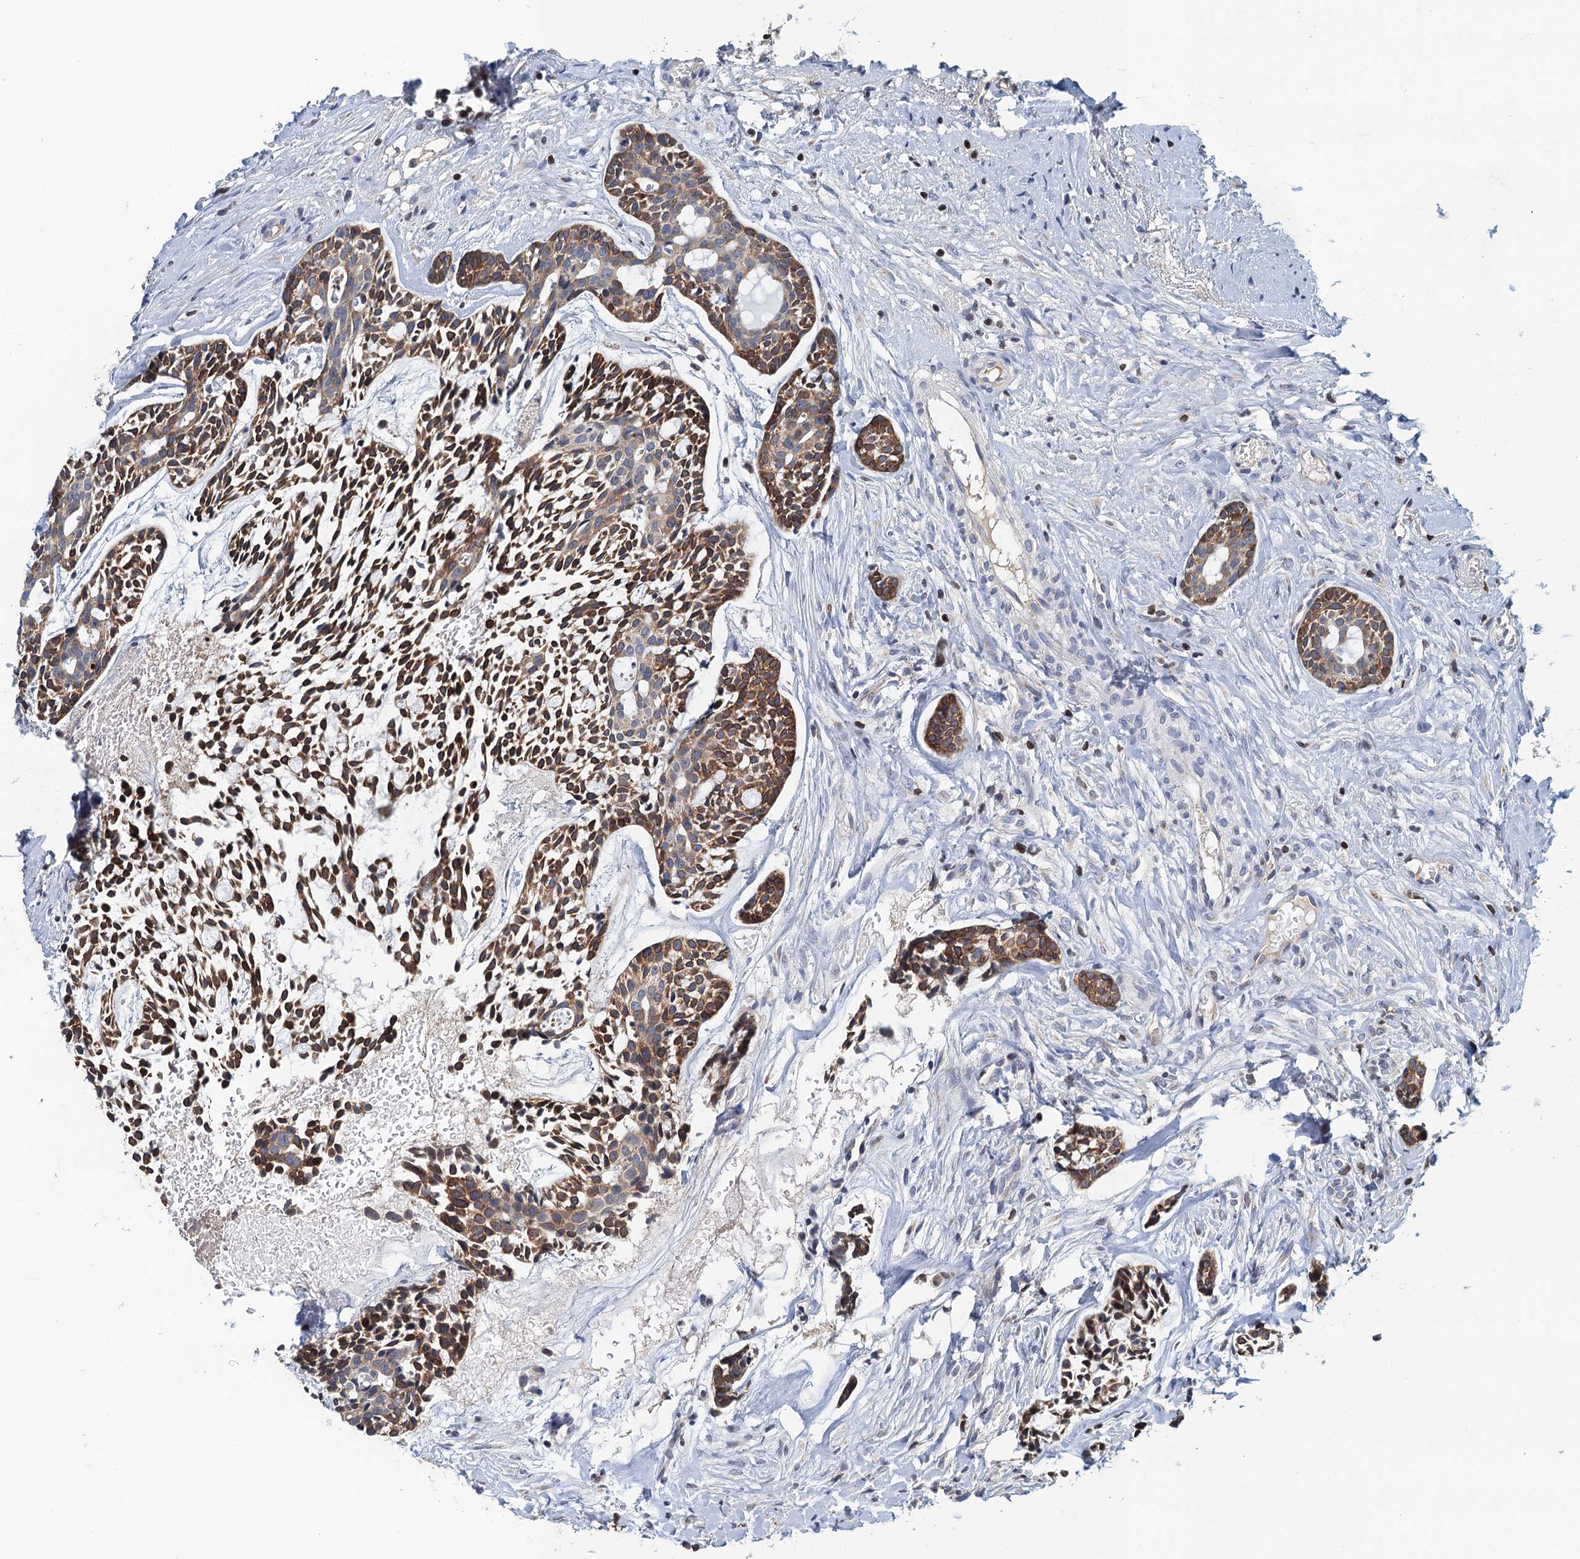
{"staining": {"intensity": "moderate", "quantity": ">75%", "location": "cytoplasmic/membranous"}, "tissue": "head and neck cancer", "cell_type": "Tumor cells", "image_type": "cancer", "snomed": [{"axis": "morphology", "description": "Adenocarcinoma, NOS"}, {"axis": "topography", "description": "Subcutis"}, {"axis": "topography", "description": "Head-Neck"}], "caption": "Head and neck cancer (adenocarcinoma) stained with DAB (3,3'-diaminobenzidine) immunohistochemistry (IHC) exhibits medium levels of moderate cytoplasmic/membranous positivity in about >75% of tumor cells.", "gene": "TRAF3IP3", "patient": {"sex": "female", "age": 73}}